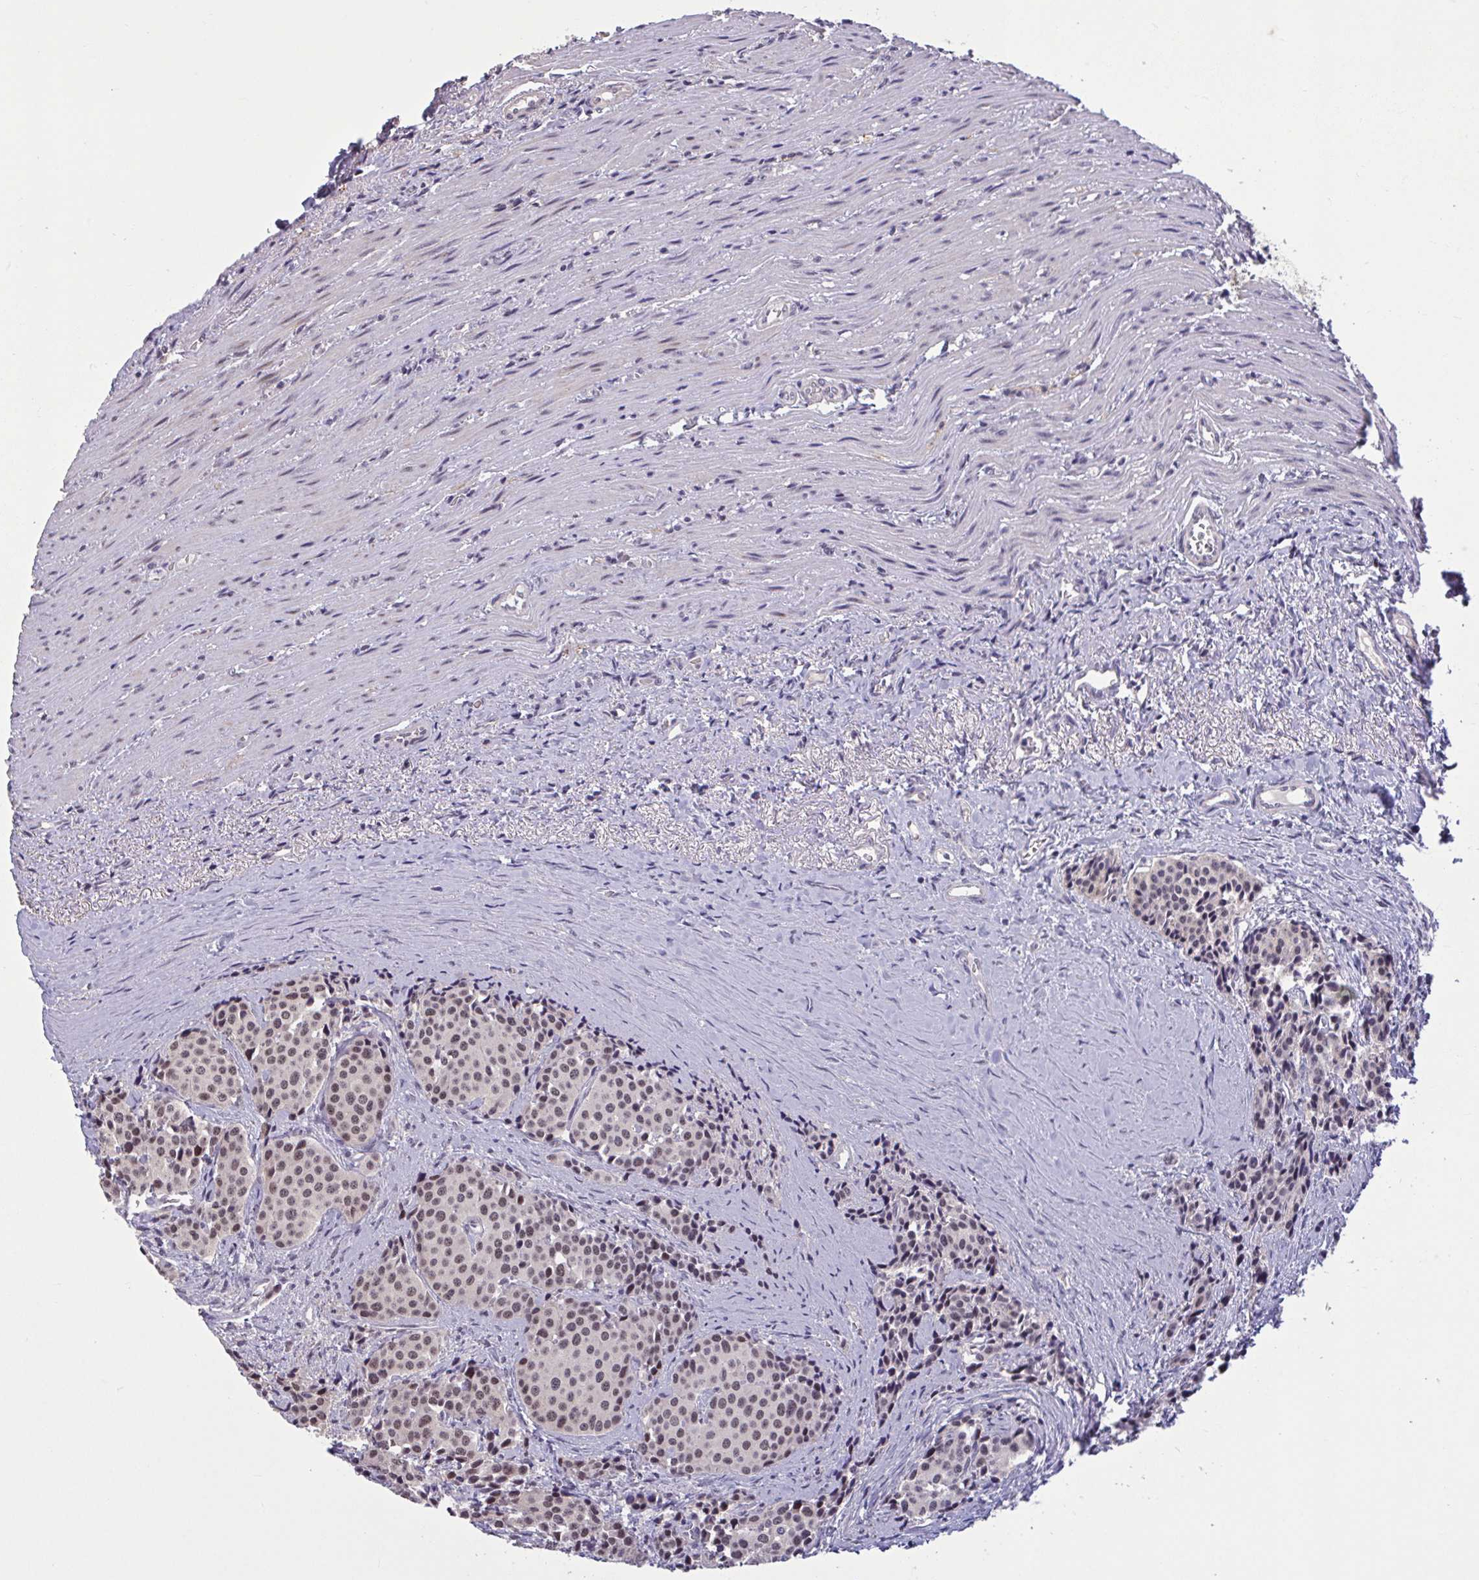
{"staining": {"intensity": "moderate", "quantity": ">75%", "location": "nuclear"}, "tissue": "carcinoid", "cell_type": "Tumor cells", "image_type": "cancer", "snomed": [{"axis": "morphology", "description": "Carcinoid, malignant, NOS"}, {"axis": "topography", "description": "Small intestine"}], "caption": "IHC micrograph of neoplastic tissue: malignant carcinoid stained using immunohistochemistry demonstrates medium levels of moderate protein expression localized specifically in the nuclear of tumor cells, appearing as a nuclear brown color.", "gene": "ZNF414", "patient": {"sex": "male", "age": 73}}